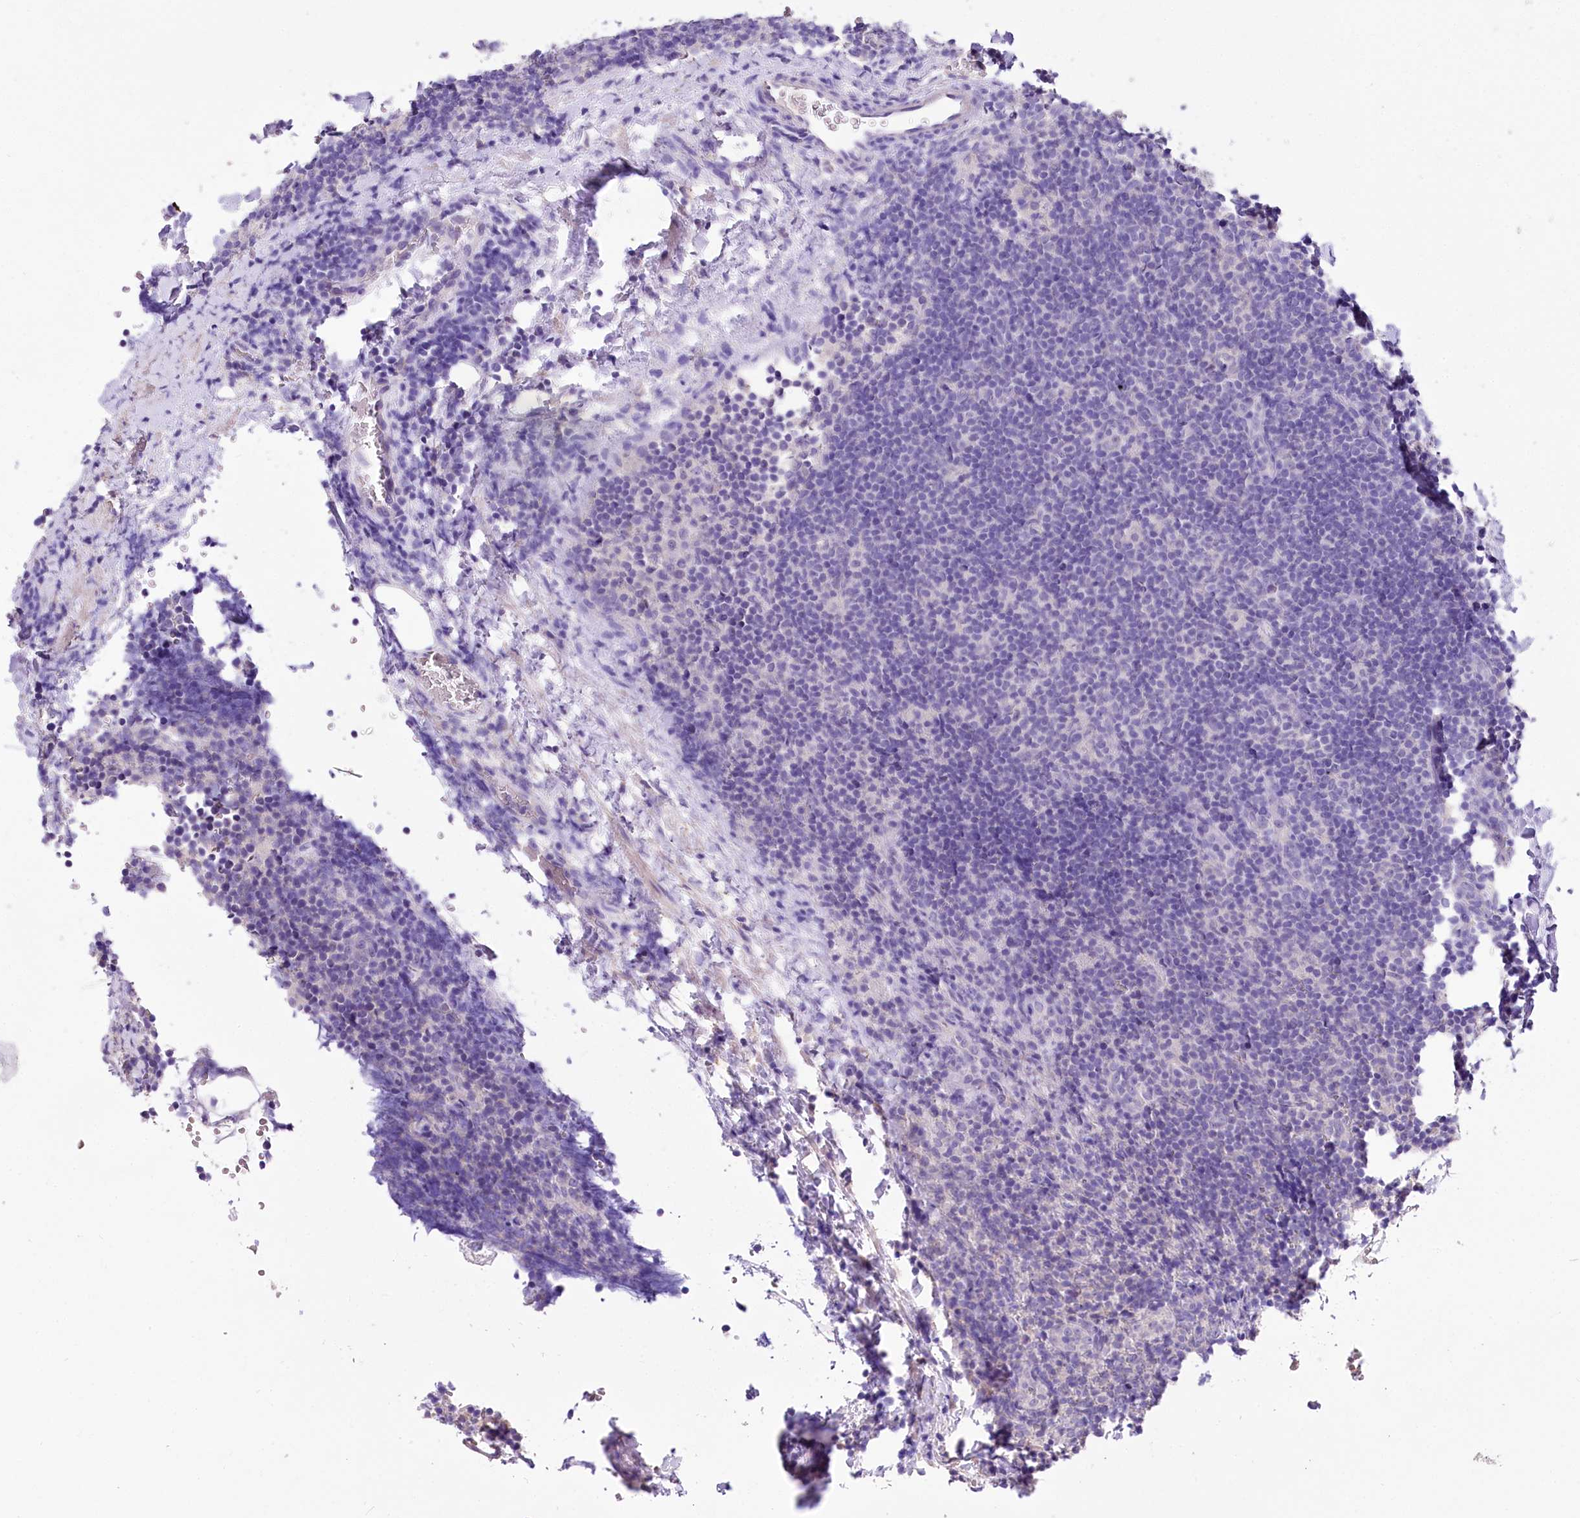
{"staining": {"intensity": "negative", "quantity": "none", "location": "none"}, "tissue": "lymphoma", "cell_type": "Tumor cells", "image_type": "cancer", "snomed": [{"axis": "morphology", "description": "Hodgkin's disease, NOS"}, {"axis": "topography", "description": "Lymph node"}], "caption": "DAB (3,3'-diaminobenzidine) immunohistochemical staining of Hodgkin's disease demonstrates no significant positivity in tumor cells. (DAB (3,3'-diaminobenzidine) IHC, high magnification).", "gene": "PCYOX1L", "patient": {"sex": "female", "age": 57}}